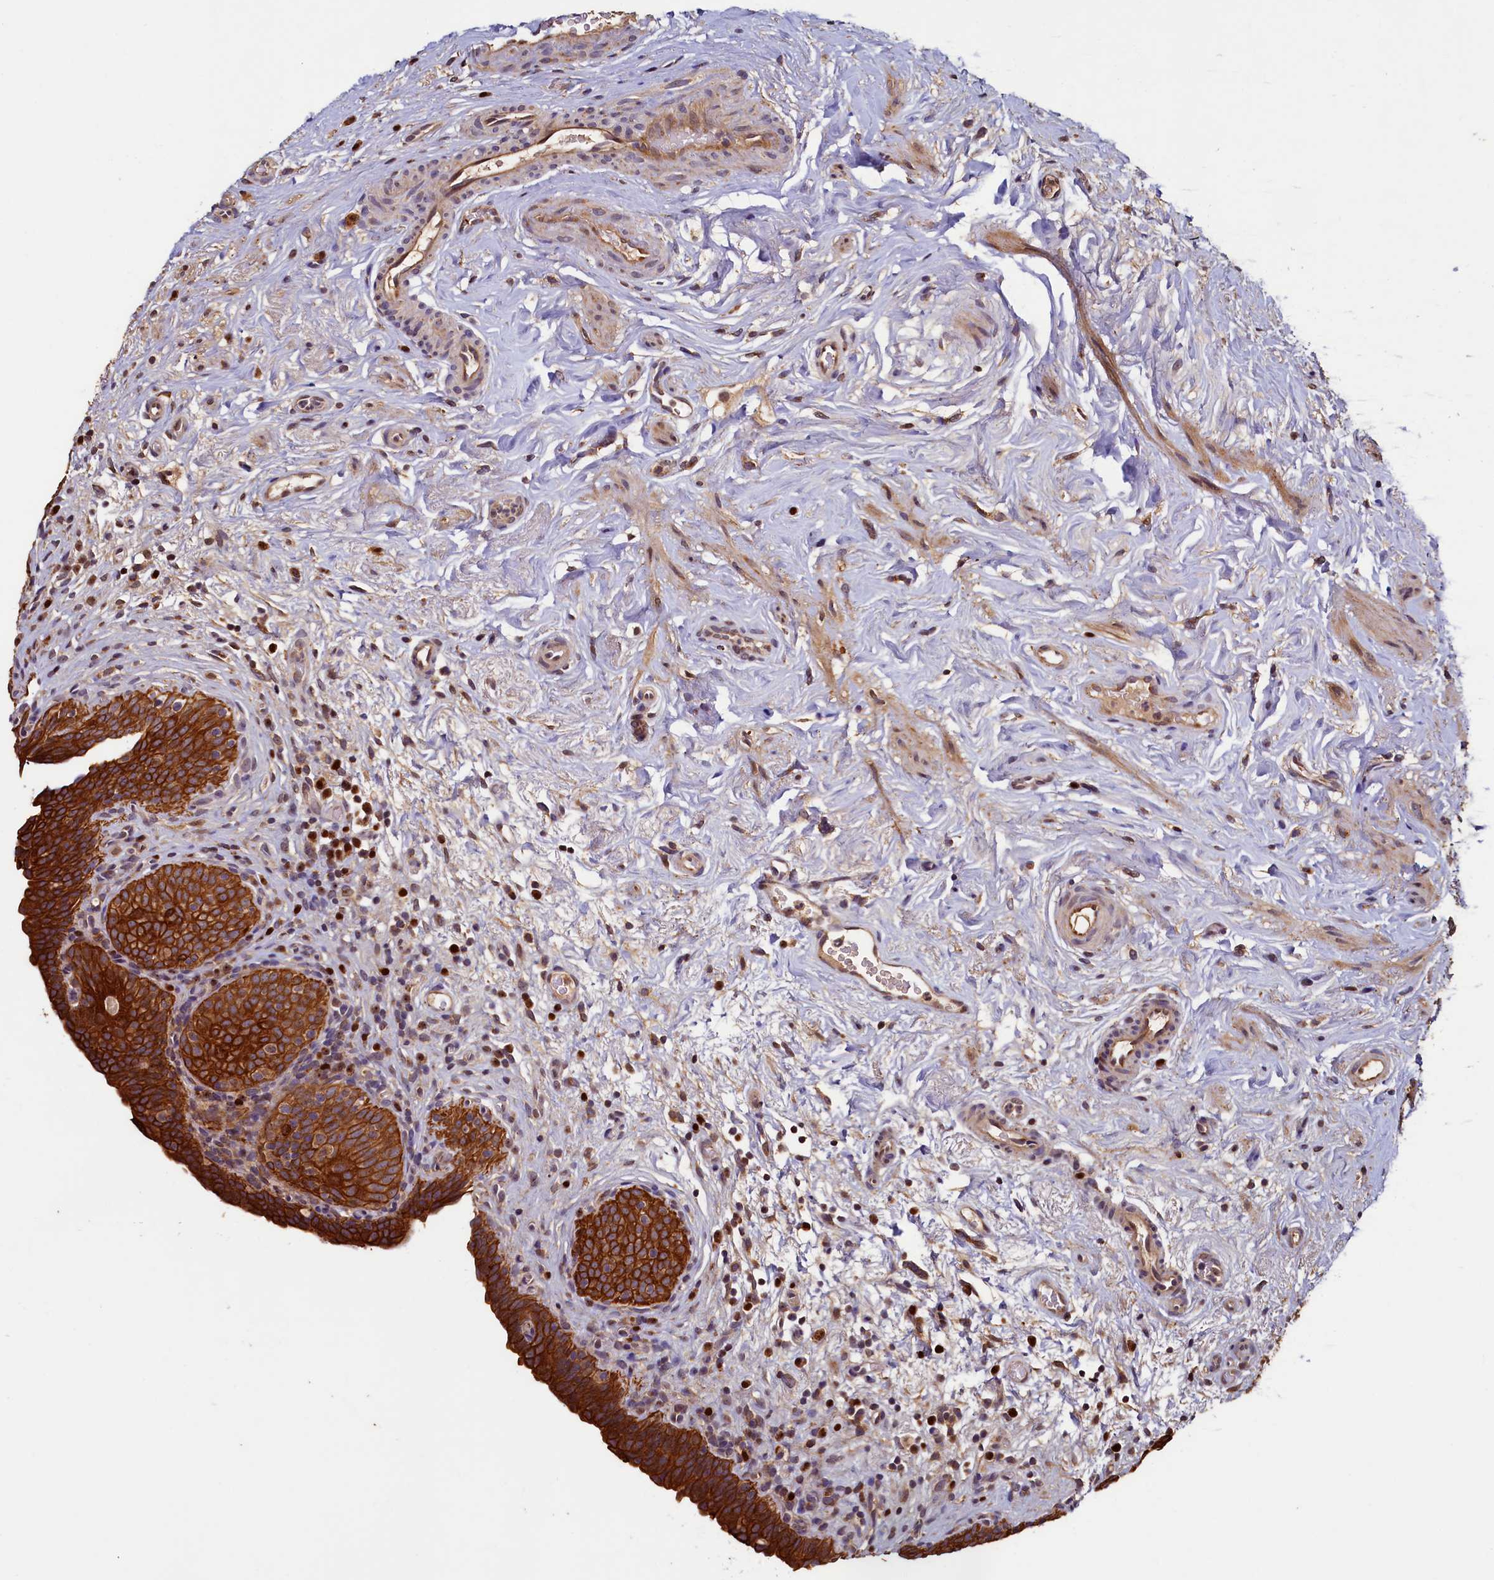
{"staining": {"intensity": "strong", "quantity": ">75%", "location": "cytoplasmic/membranous"}, "tissue": "urinary bladder", "cell_type": "Urothelial cells", "image_type": "normal", "snomed": [{"axis": "morphology", "description": "Normal tissue, NOS"}, {"axis": "topography", "description": "Urinary bladder"}], "caption": "DAB (3,3'-diaminobenzidine) immunohistochemical staining of normal human urinary bladder shows strong cytoplasmic/membranous protein expression in about >75% of urothelial cells.", "gene": "NCKAP5L", "patient": {"sex": "male", "age": 83}}